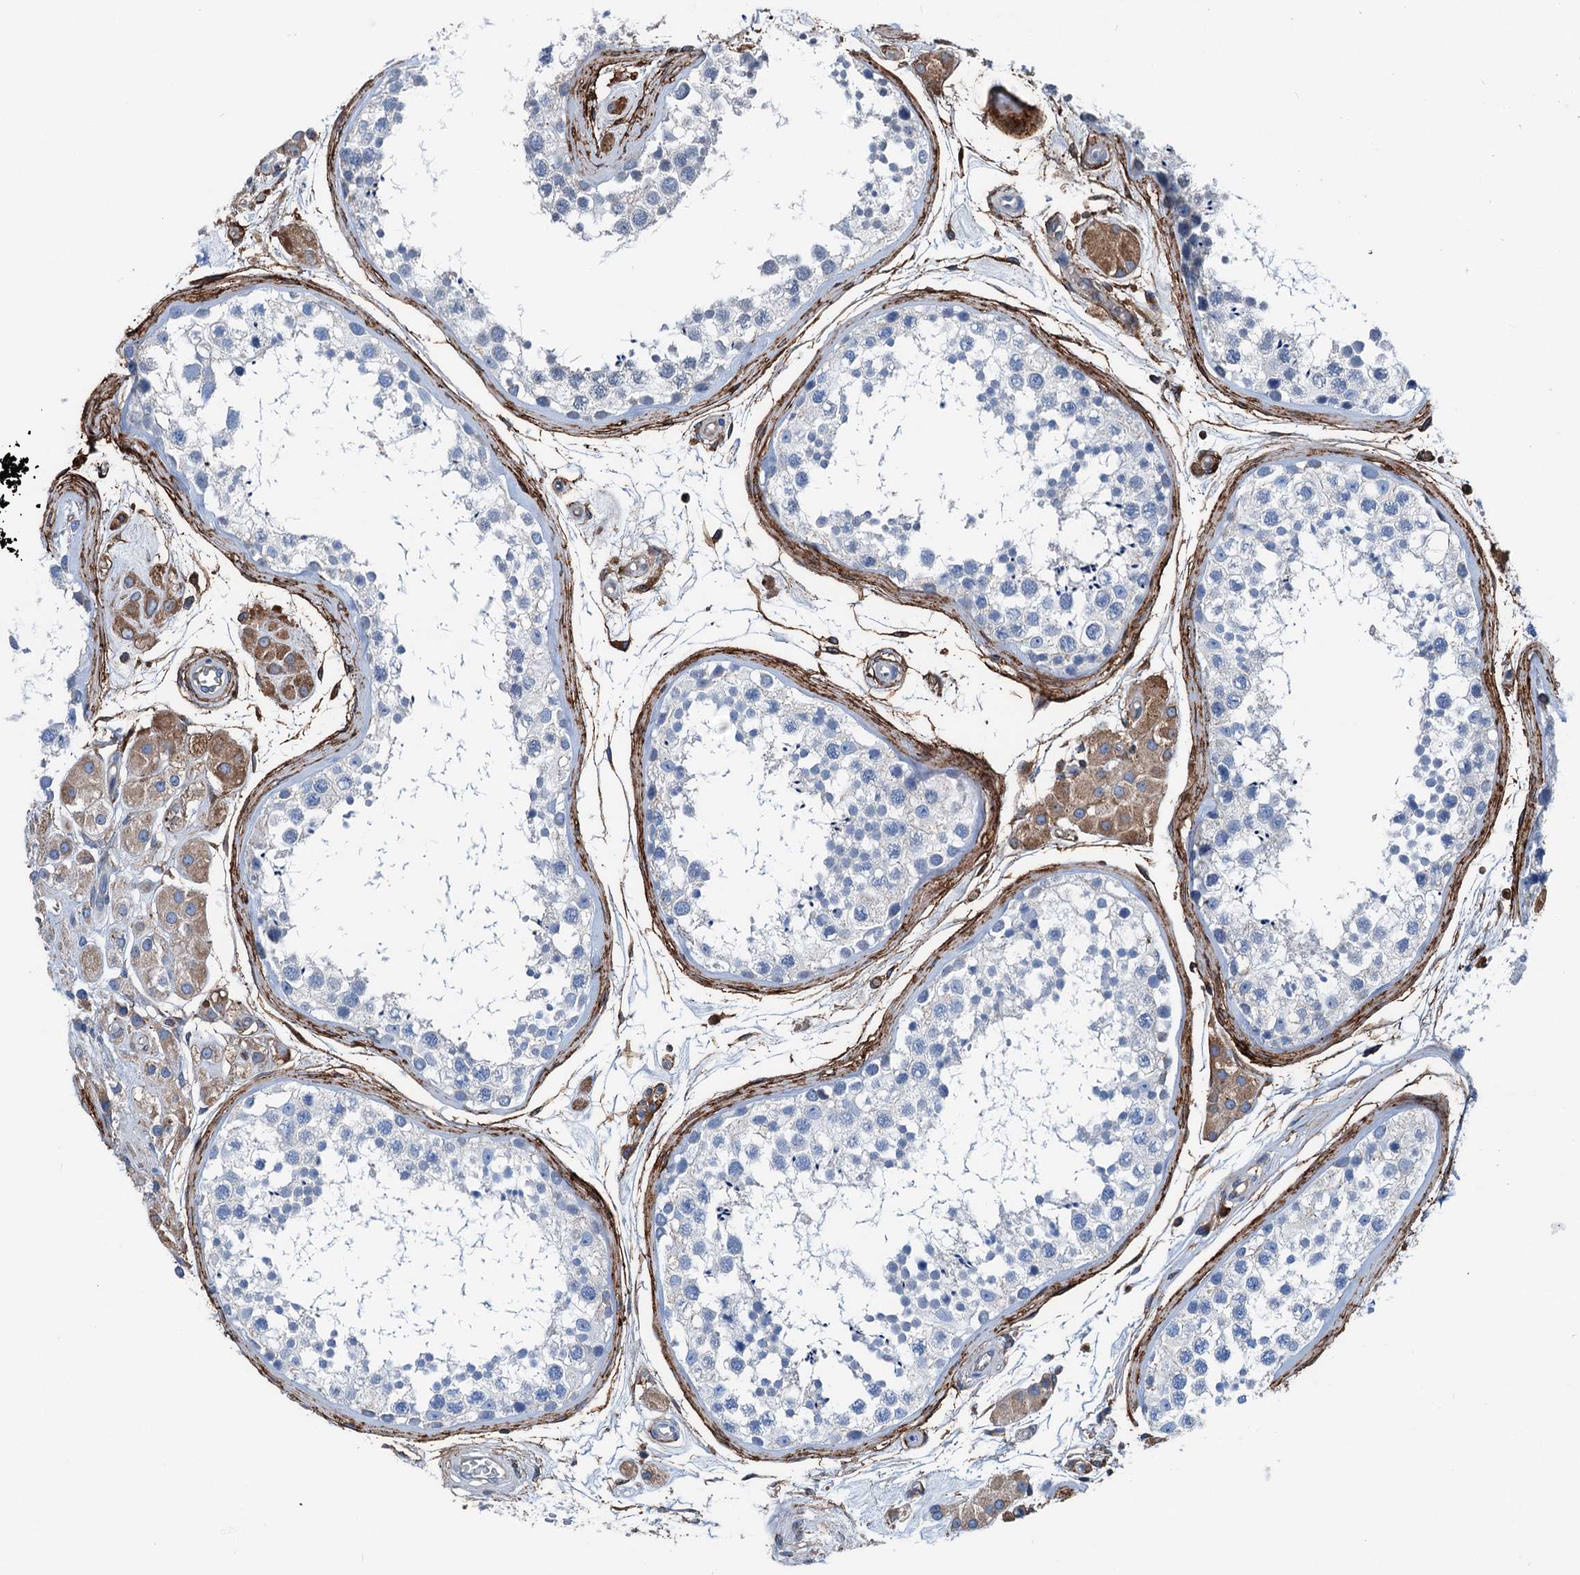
{"staining": {"intensity": "negative", "quantity": "none", "location": "none"}, "tissue": "testis", "cell_type": "Cells in seminiferous ducts", "image_type": "normal", "snomed": [{"axis": "morphology", "description": "Normal tissue, NOS"}, {"axis": "topography", "description": "Testis"}], "caption": "There is no significant expression in cells in seminiferous ducts of testis. (Immunohistochemistry (ihc), brightfield microscopy, high magnification).", "gene": "C1QTNF4", "patient": {"sex": "male", "age": 56}}